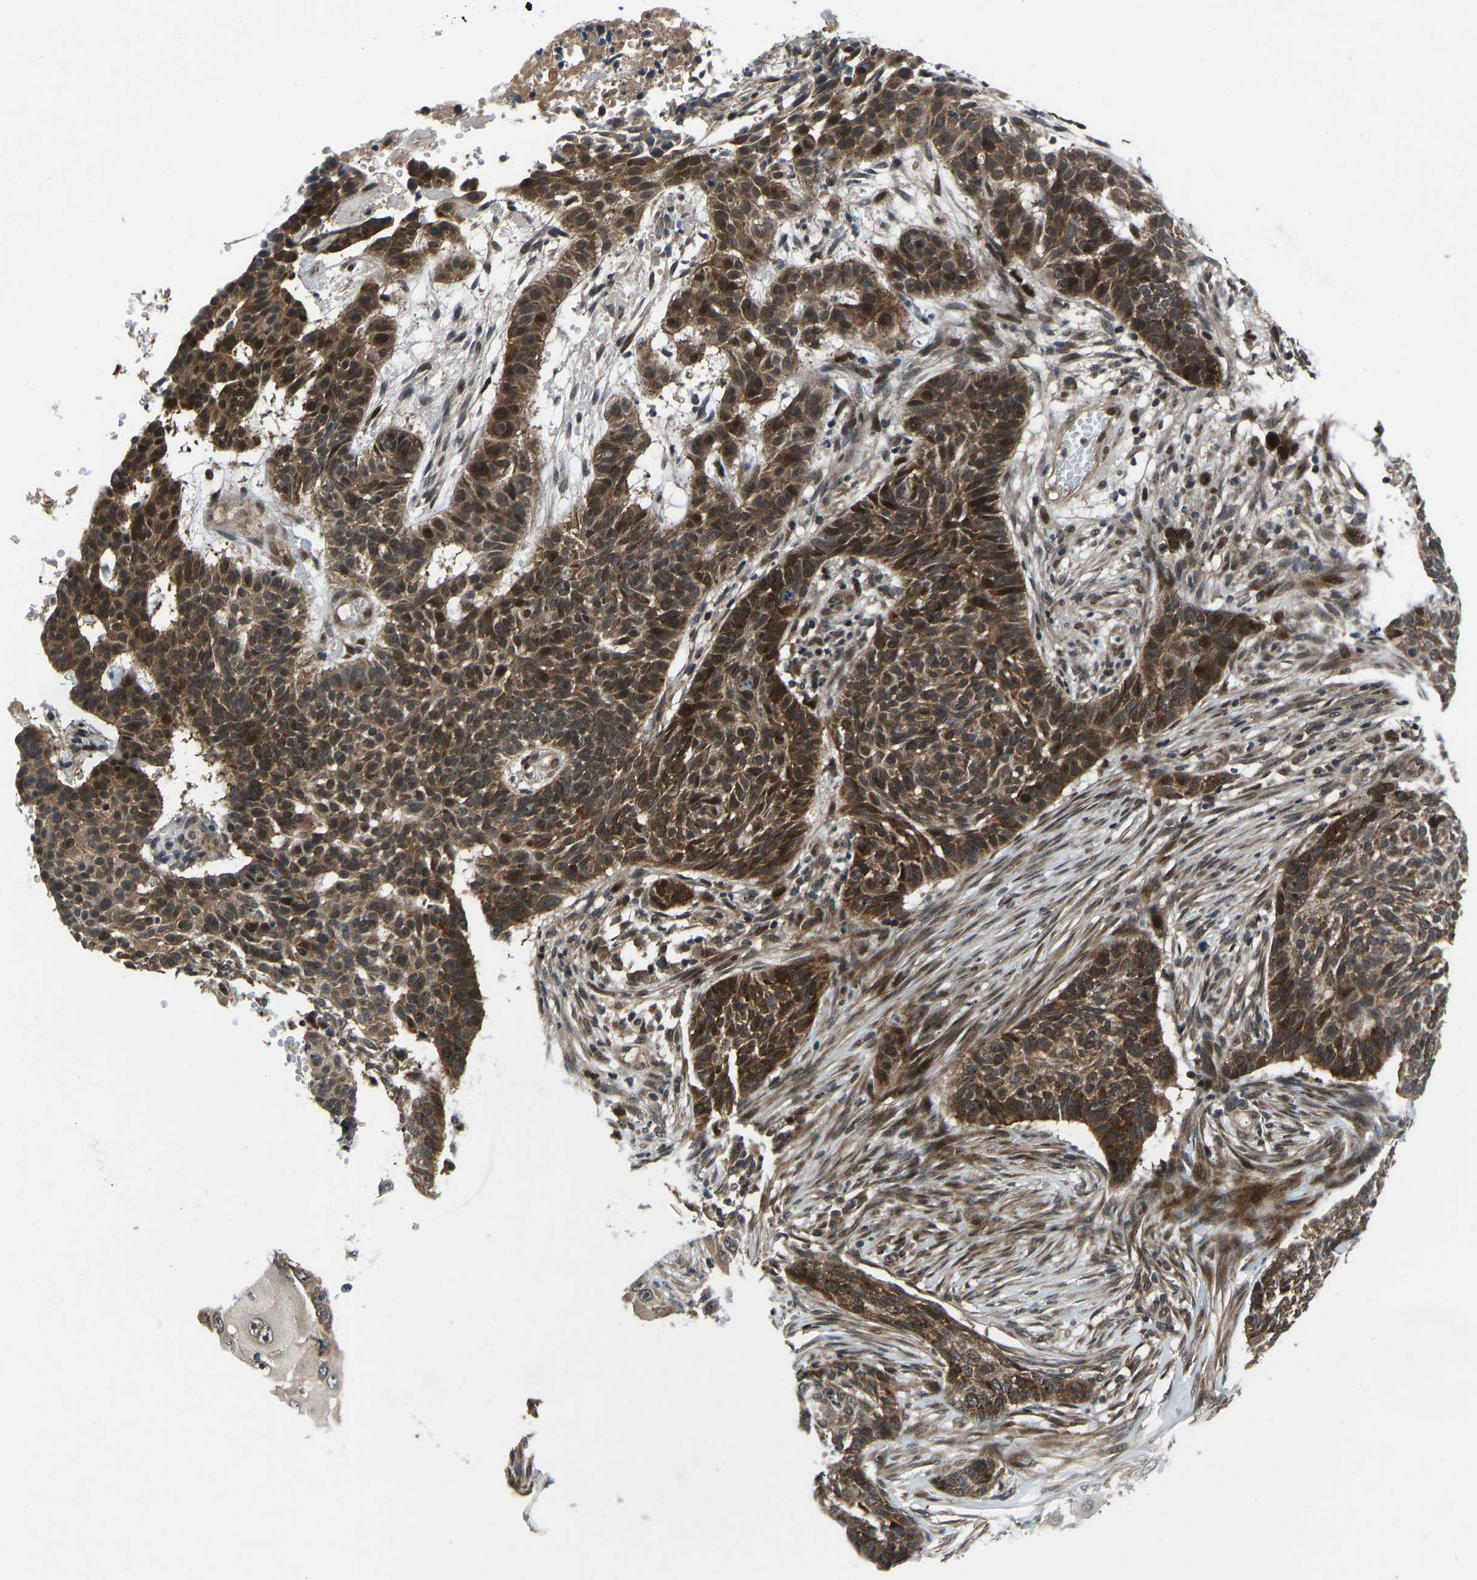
{"staining": {"intensity": "moderate", "quantity": ">75%", "location": "cytoplasmic/membranous,nuclear"}, "tissue": "skin cancer", "cell_type": "Tumor cells", "image_type": "cancer", "snomed": [{"axis": "morphology", "description": "Basal cell carcinoma"}, {"axis": "topography", "description": "Skin"}], "caption": "Immunohistochemistry histopathology image of skin basal cell carcinoma stained for a protein (brown), which demonstrates medium levels of moderate cytoplasmic/membranous and nuclear staining in approximately >75% of tumor cells.", "gene": "RLIM", "patient": {"sex": "male", "age": 85}}